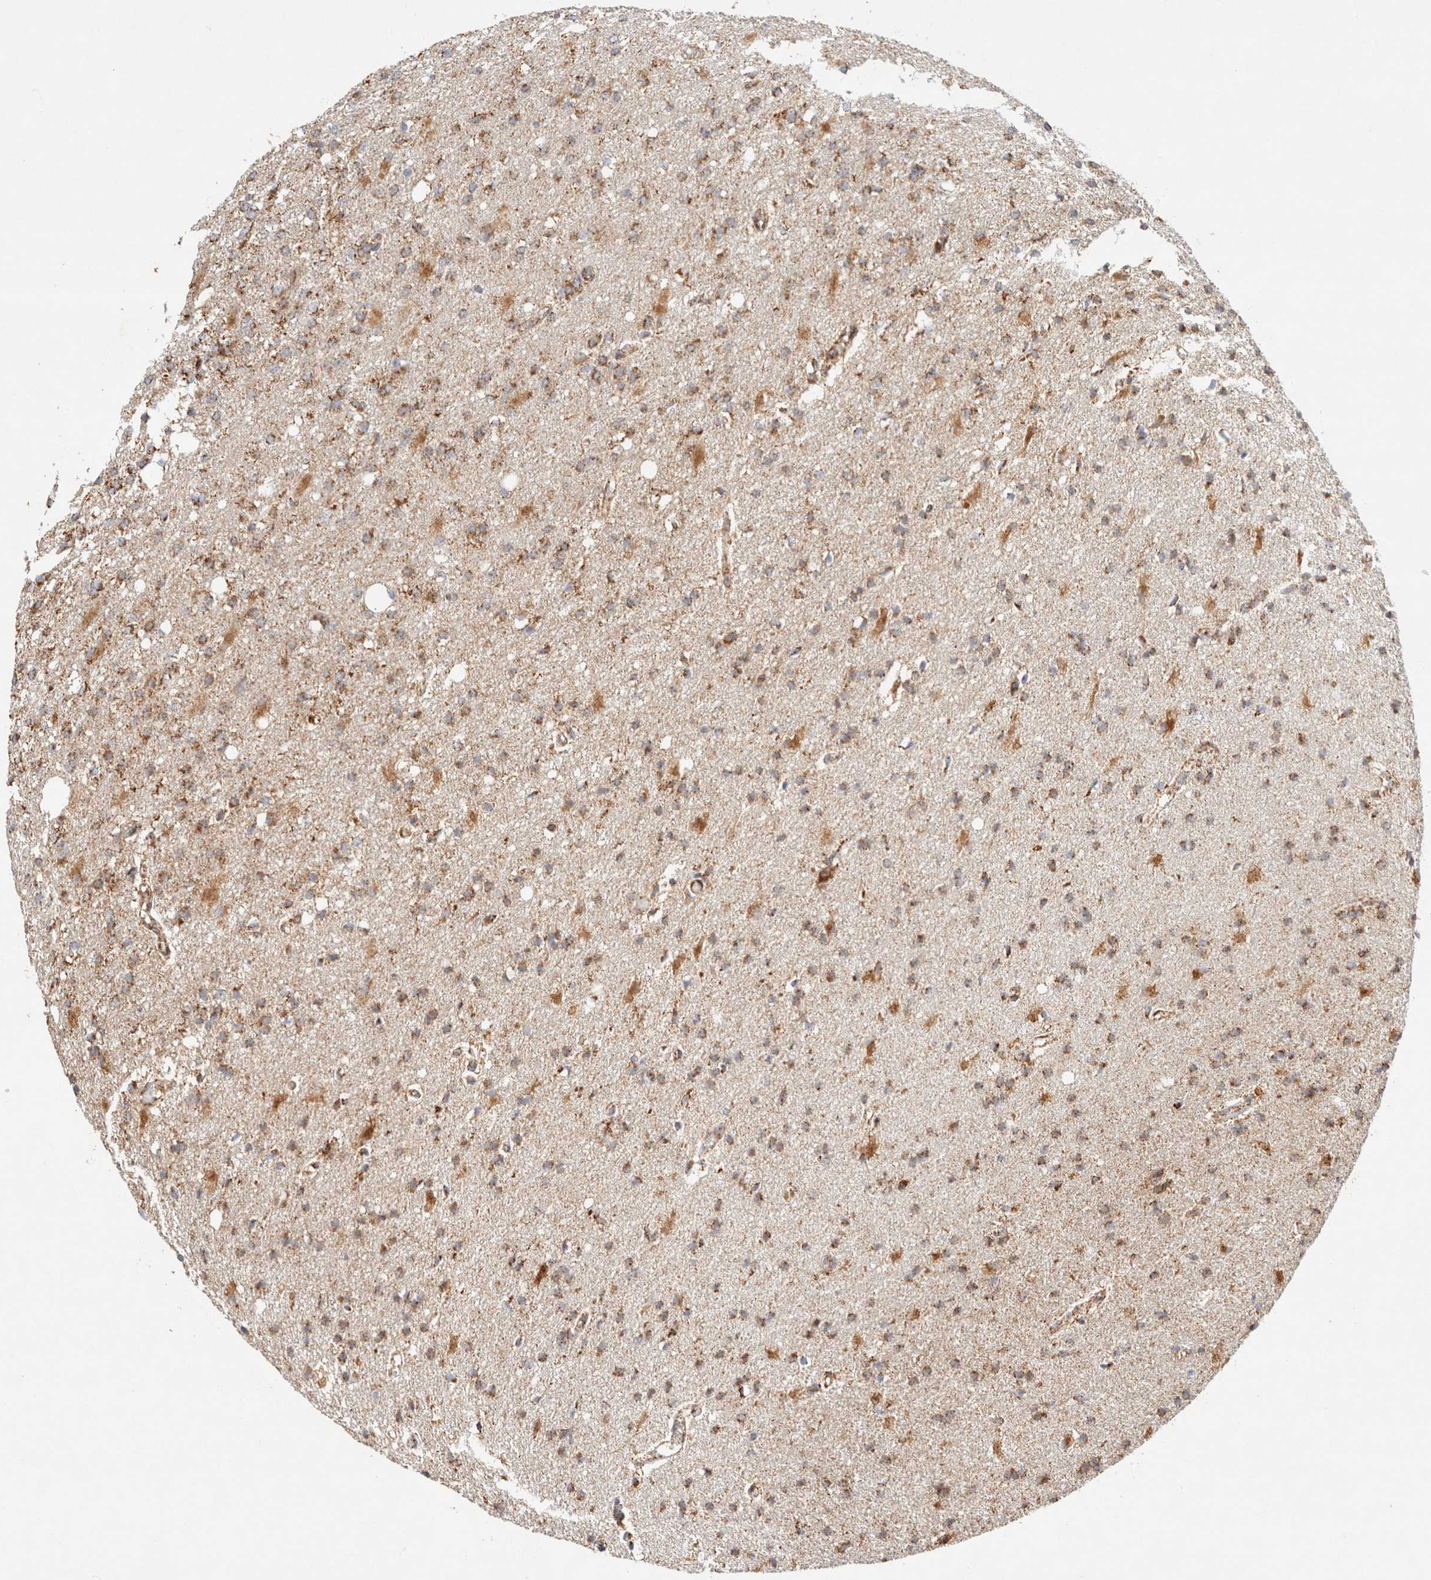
{"staining": {"intensity": "moderate", "quantity": ">75%", "location": "cytoplasmic/membranous"}, "tissue": "glioma", "cell_type": "Tumor cells", "image_type": "cancer", "snomed": [{"axis": "morphology", "description": "Normal tissue, NOS"}, {"axis": "morphology", "description": "Glioma, malignant, High grade"}, {"axis": "topography", "description": "Cerebral cortex"}], "caption": "Brown immunohistochemical staining in glioma demonstrates moderate cytoplasmic/membranous expression in about >75% of tumor cells. The staining is performed using DAB (3,3'-diaminobenzidine) brown chromogen to label protein expression. The nuclei are counter-stained blue using hematoxylin.", "gene": "PHB2", "patient": {"sex": "male", "age": 77}}